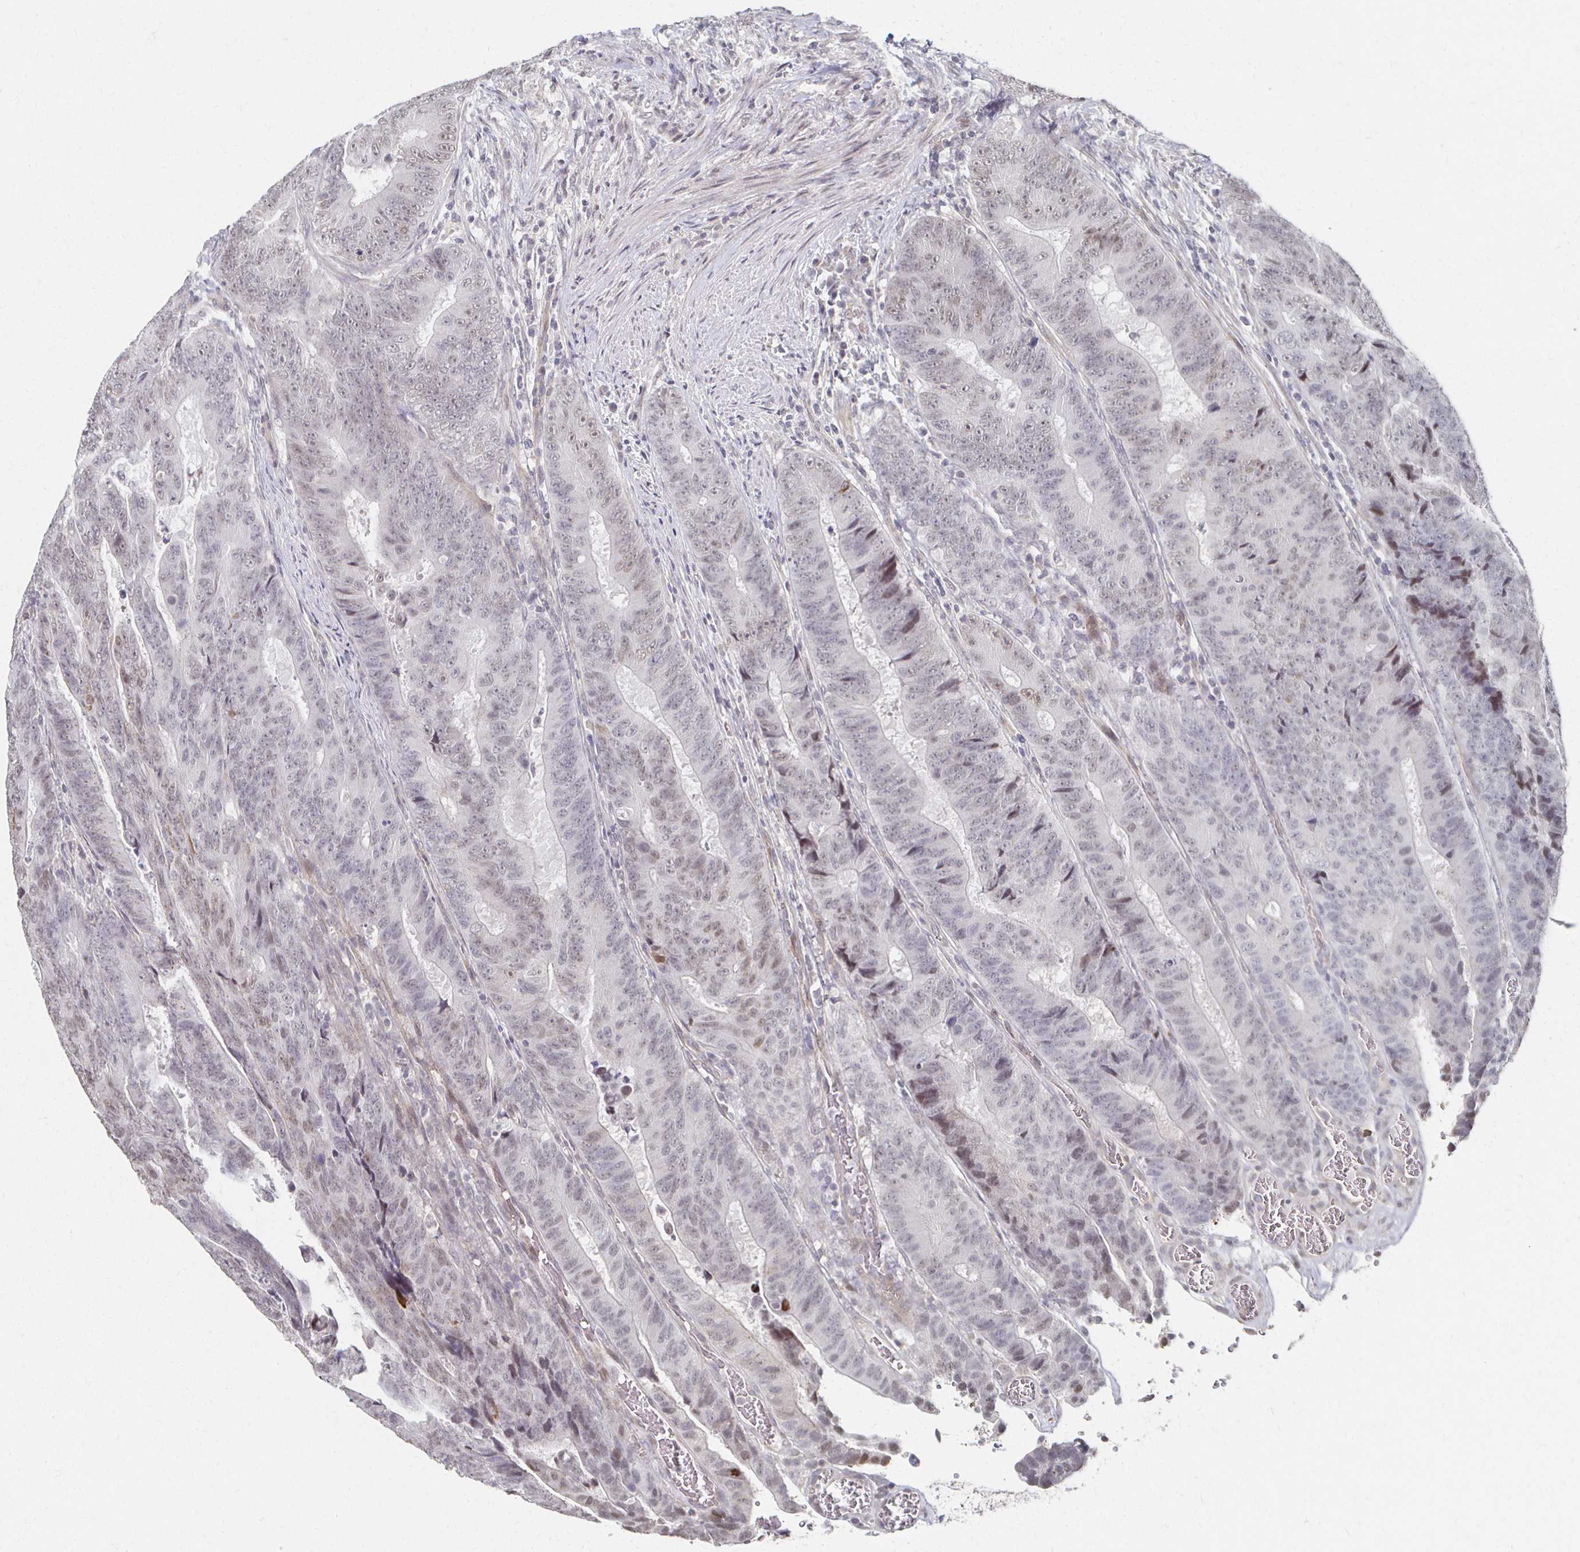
{"staining": {"intensity": "weak", "quantity": ">75%", "location": "nuclear"}, "tissue": "colorectal cancer", "cell_type": "Tumor cells", "image_type": "cancer", "snomed": [{"axis": "morphology", "description": "Adenocarcinoma, NOS"}, {"axis": "topography", "description": "Colon"}], "caption": "Colorectal cancer (adenocarcinoma) stained for a protein (brown) shows weak nuclear positive staining in approximately >75% of tumor cells.", "gene": "DAB1", "patient": {"sex": "female", "age": 48}}